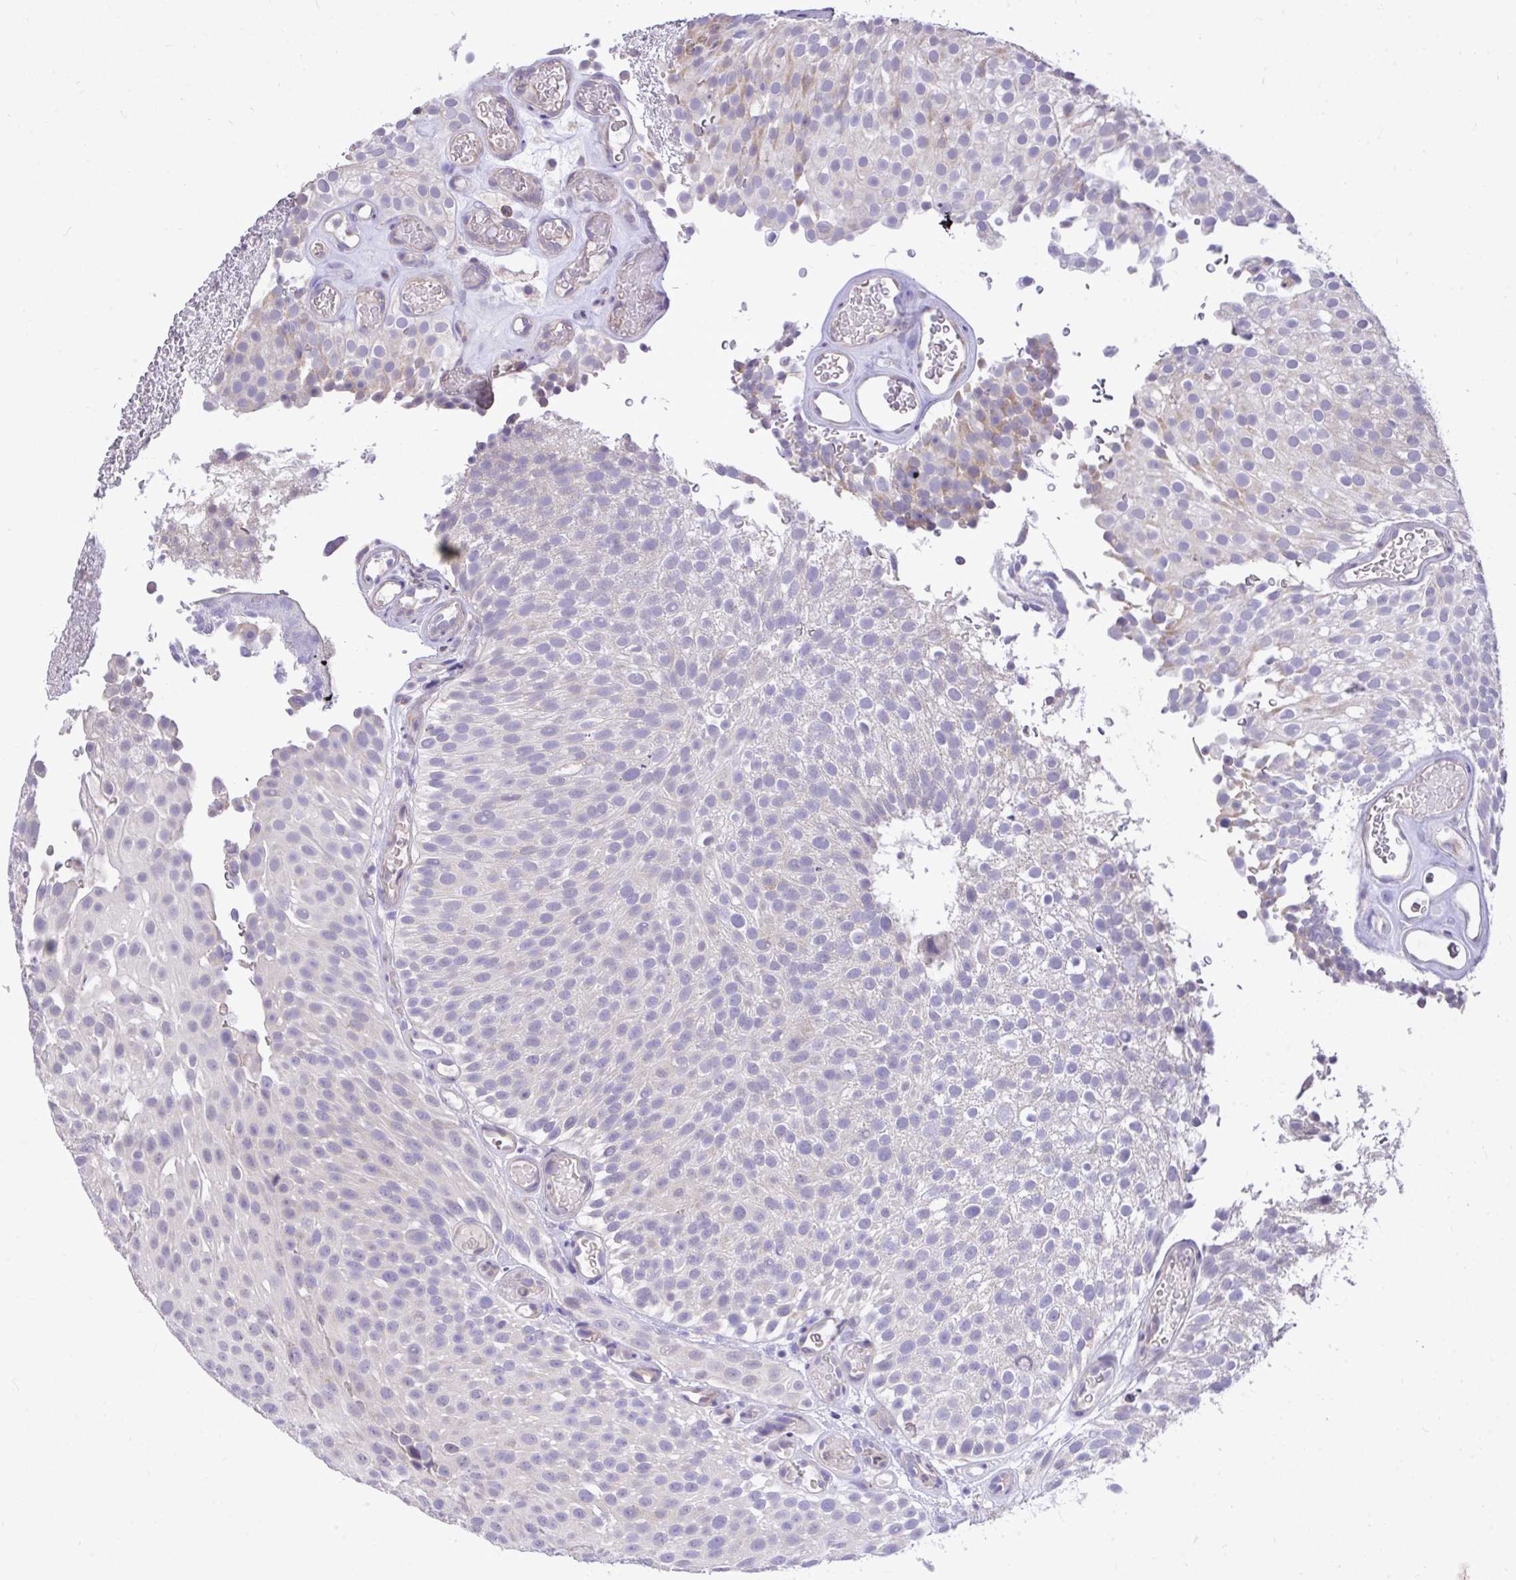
{"staining": {"intensity": "moderate", "quantity": "<25%", "location": "cytoplasmic/membranous"}, "tissue": "urothelial cancer", "cell_type": "Tumor cells", "image_type": "cancer", "snomed": [{"axis": "morphology", "description": "Urothelial carcinoma, Low grade"}, {"axis": "topography", "description": "Urinary bladder"}], "caption": "Brown immunohistochemical staining in urothelial cancer exhibits moderate cytoplasmic/membranous positivity in approximately <25% of tumor cells. (IHC, brightfield microscopy, high magnification).", "gene": "MPC2", "patient": {"sex": "male", "age": 78}}